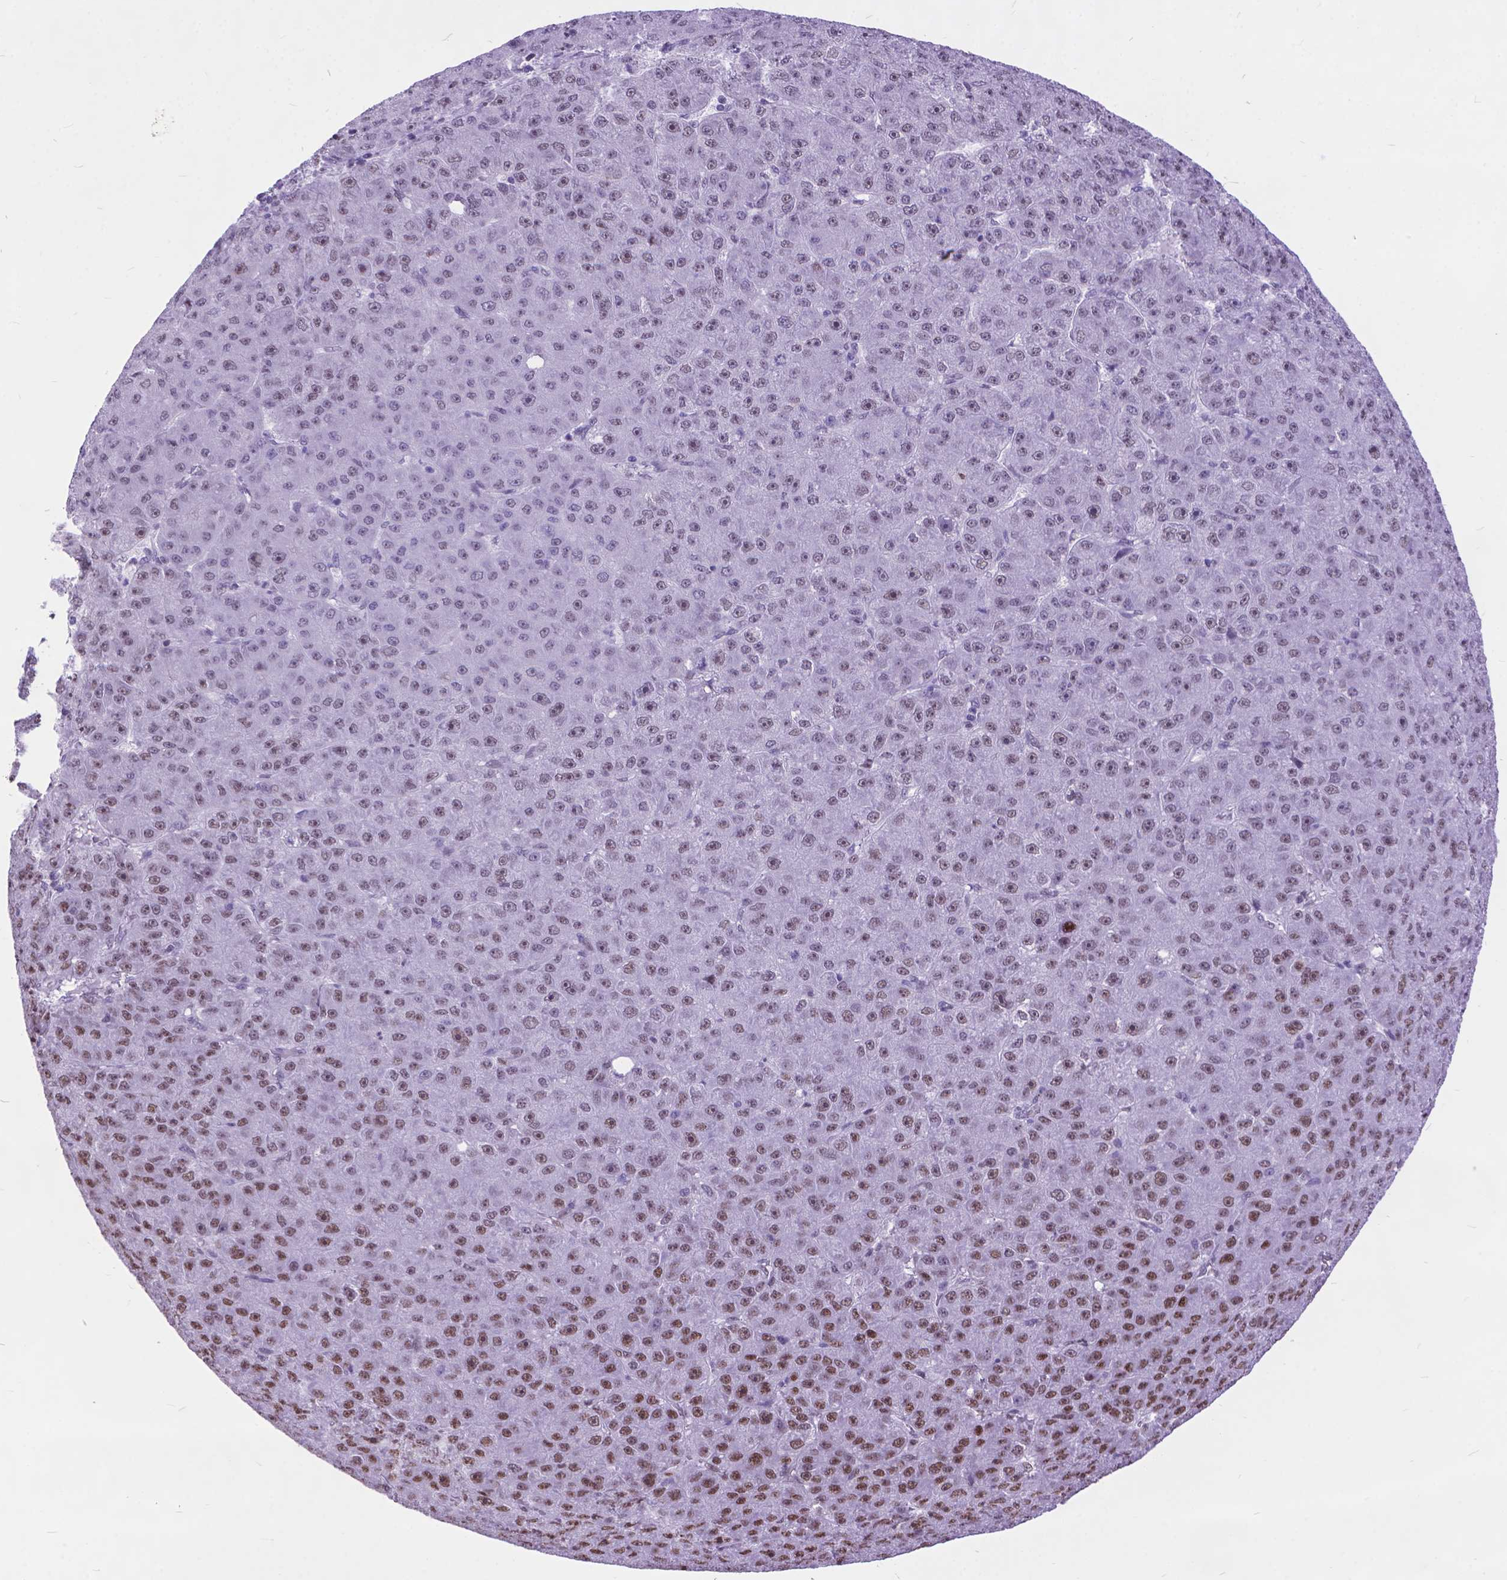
{"staining": {"intensity": "moderate", "quantity": "25%-75%", "location": "nuclear"}, "tissue": "liver cancer", "cell_type": "Tumor cells", "image_type": "cancer", "snomed": [{"axis": "morphology", "description": "Carcinoma, Hepatocellular, NOS"}, {"axis": "topography", "description": "Liver"}], "caption": "Approximately 25%-75% of tumor cells in human liver cancer (hepatocellular carcinoma) display moderate nuclear protein staining as visualized by brown immunohistochemical staining.", "gene": "POLE4", "patient": {"sex": "male", "age": 67}}